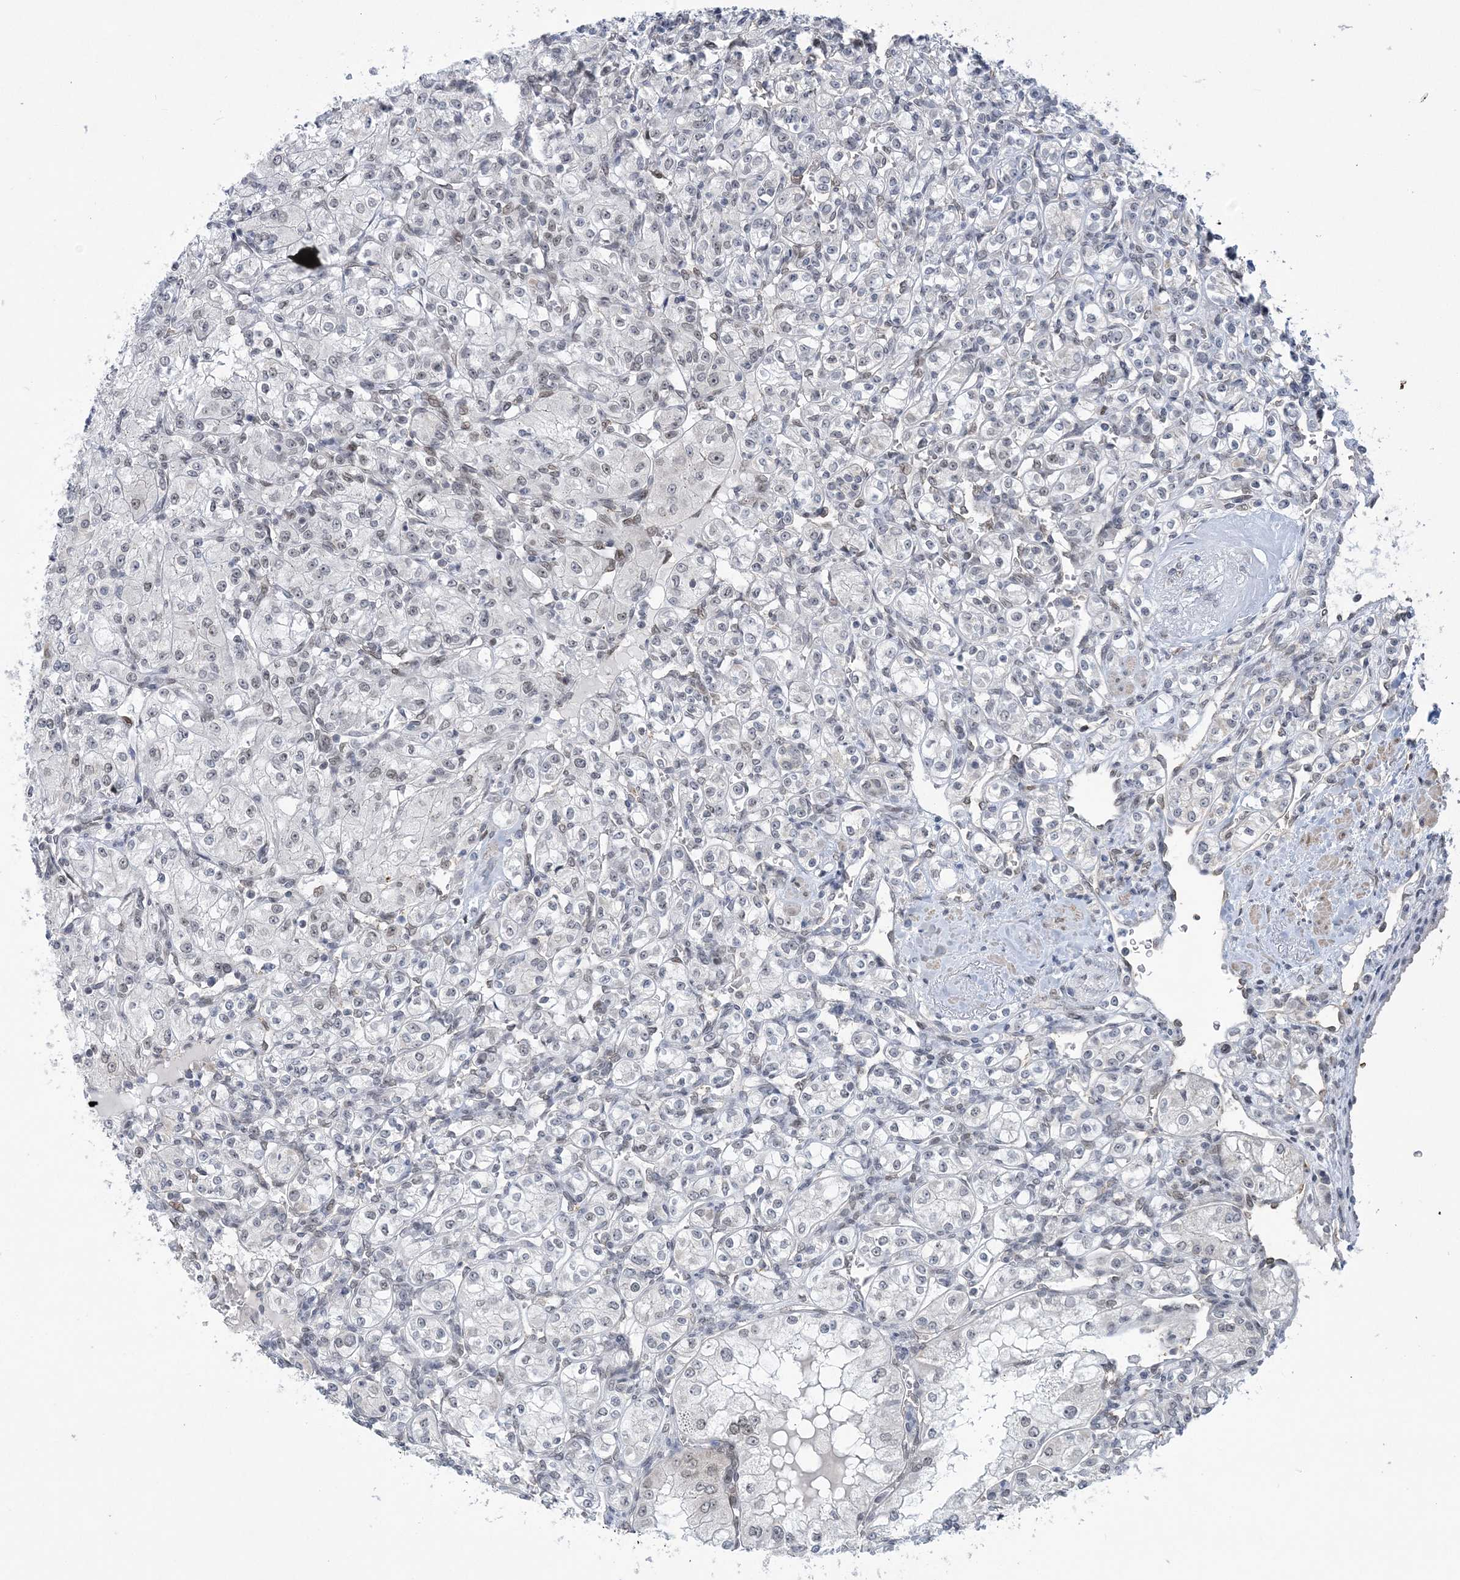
{"staining": {"intensity": "negative", "quantity": "none", "location": "none"}, "tissue": "renal cancer", "cell_type": "Tumor cells", "image_type": "cancer", "snomed": [{"axis": "morphology", "description": "Adenocarcinoma, NOS"}, {"axis": "topography", "description": "Kidney"}], "caption": "There is no significant positivity in tumor cells of adenocarcinoma (renal).", "gene": "WAC", "patient": {"sex": "male", "age": 77}}